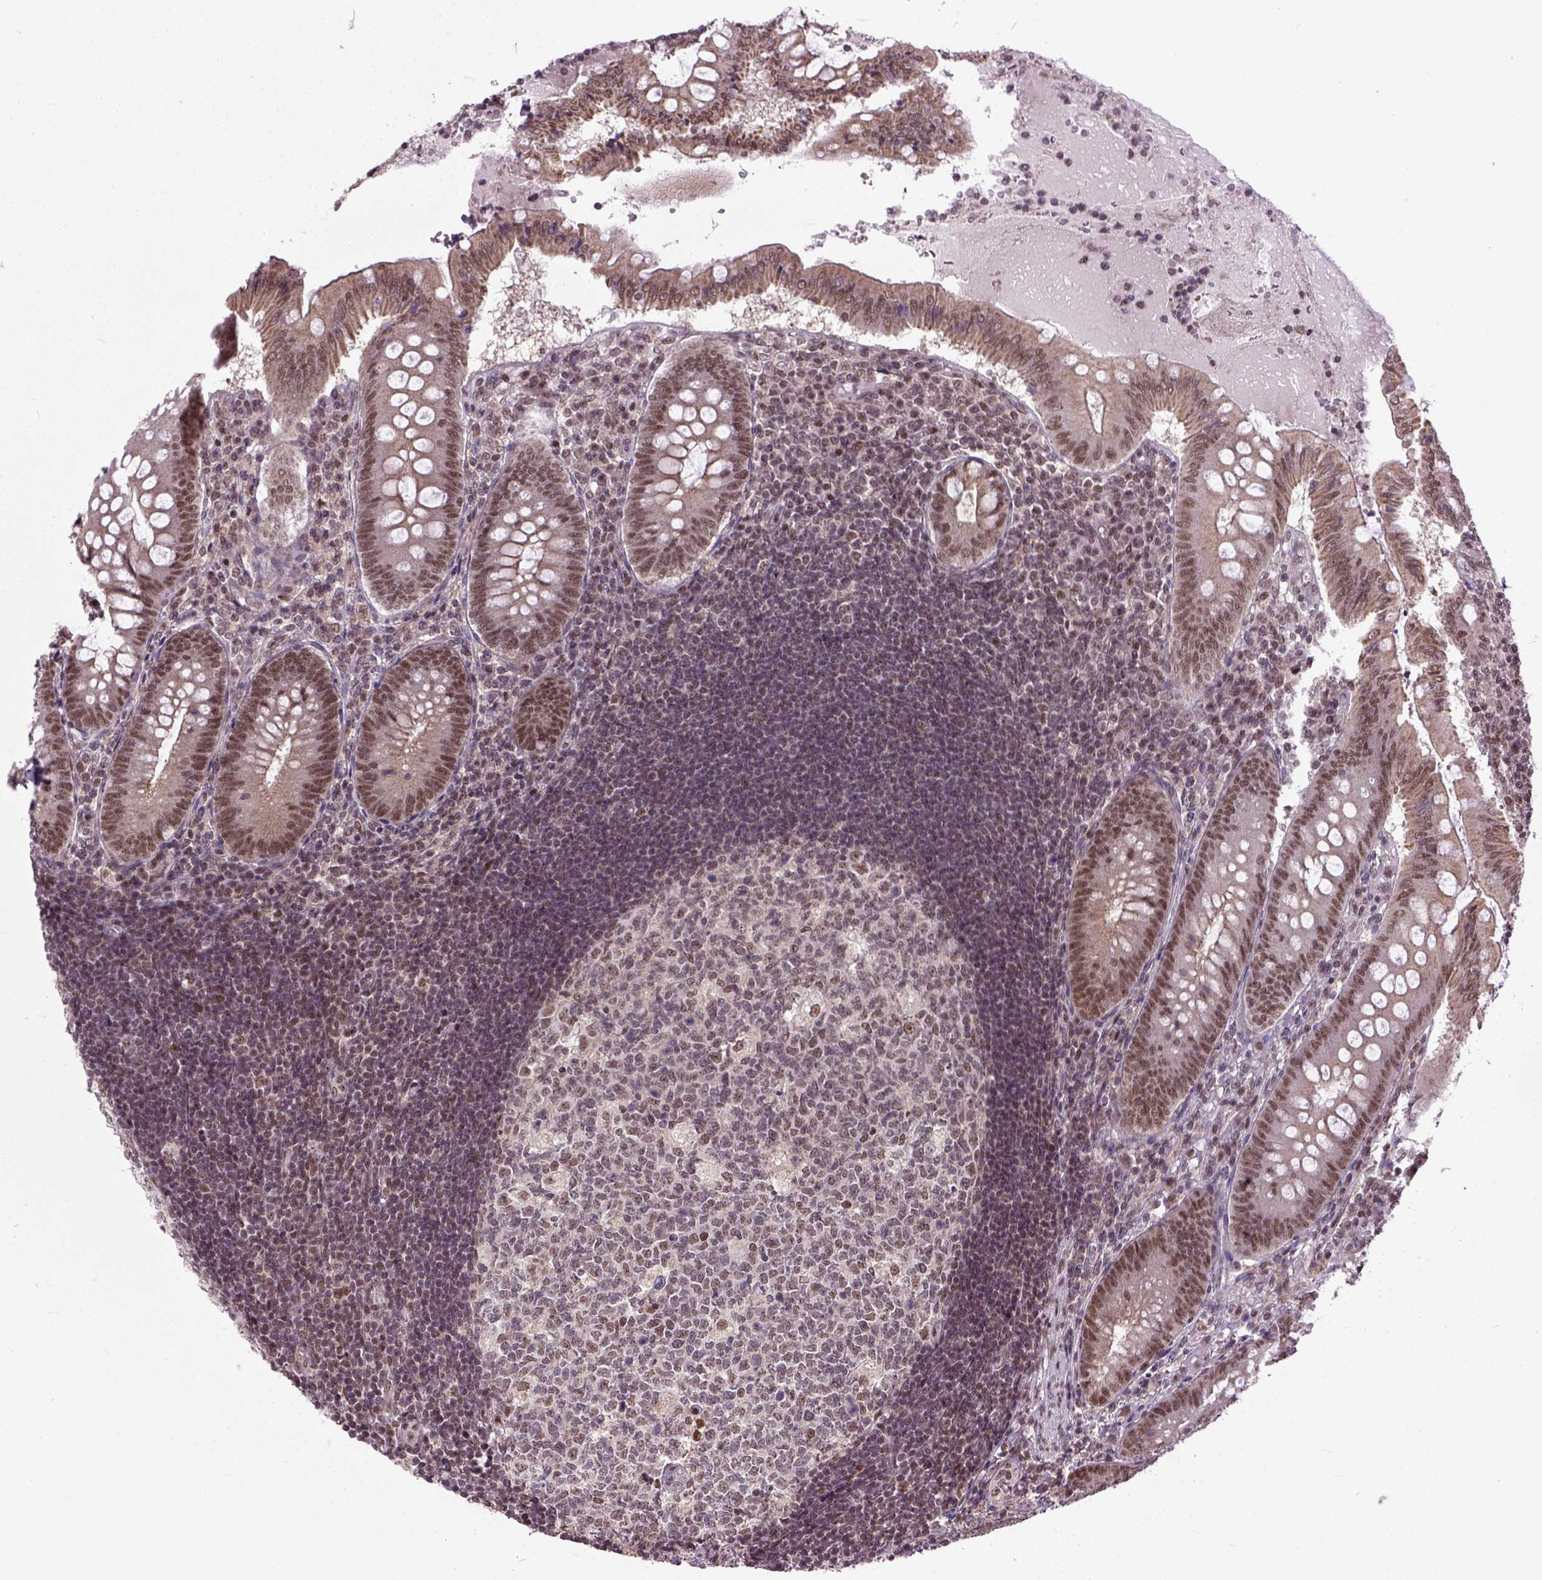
{"staining": {"intensity": "moderate", "quantity": ">75%", "location": "nuclear"}, "tissue": "appendix", "cell_type": "Glandular cells", "image_type": "normal", "snomed": [{"axis": "morphology", "description": "Normal tissue, NOS"}, {"axis": "morphology", "description": "Inflammation, NOS"}, {"axis": "topography", "description": "Appendix"}], "caption": "Glandular cells reveal moderate nuclear staining in about >75% of cells in normal appendix.", "gene": "UBA3", "patient": {"sex": "male", "age": 16}}